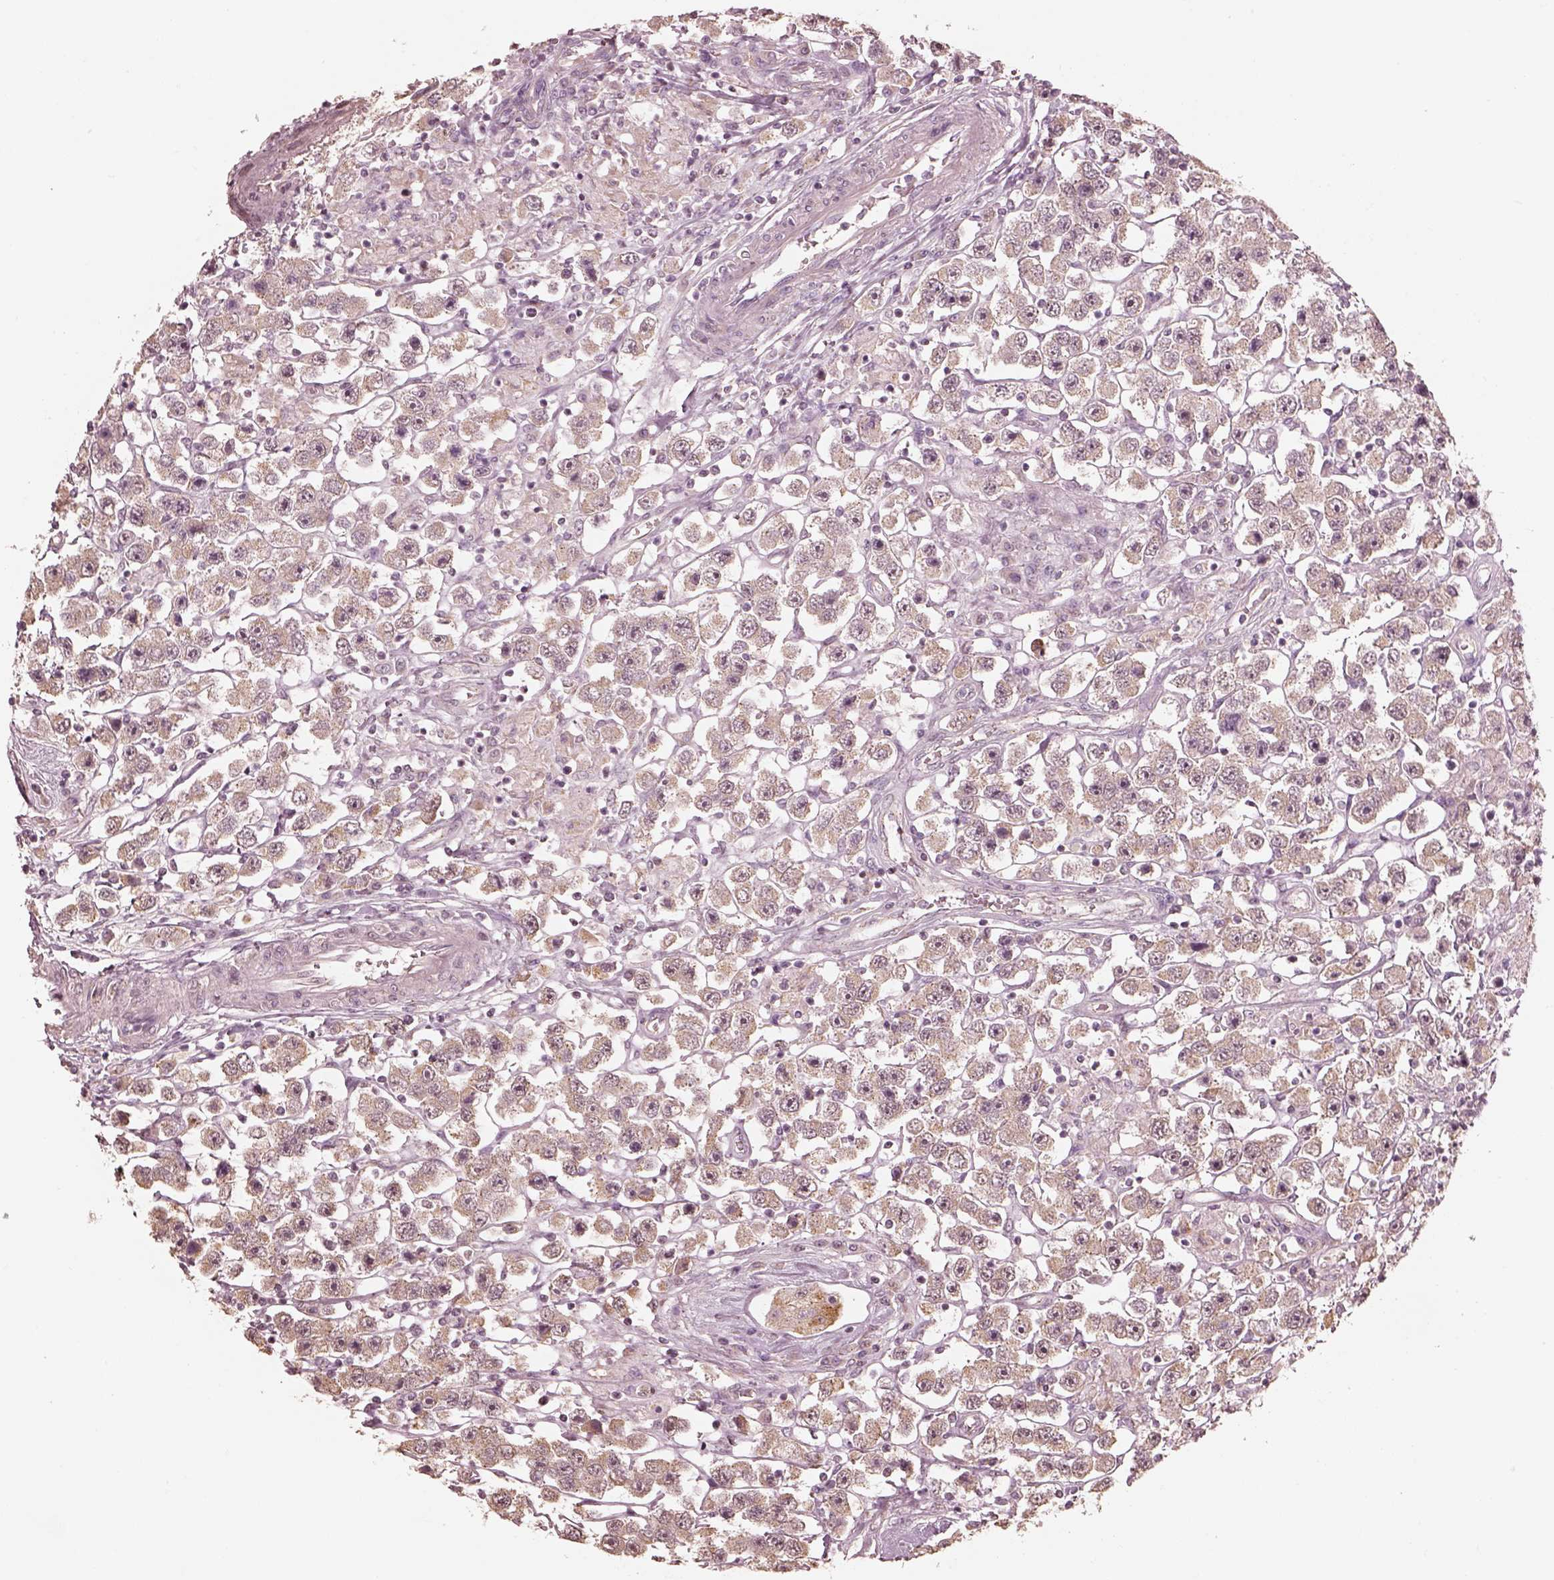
{"staining": {"intensity": "weak", "quantity": "25%-75%", "location": "cytoplasmic/membranous"}, "tissue": "testis cancer", "cell_type": "Tumor cells", "image_type": "cancer", "snomed": [{"axis": "morphology", "description": "Seminoma, NOS"}, {"axis": "topography", "description": "Testis"}], "caption": "Human seminoma (testis) stained with a brown dye exhibits weak cytoplasmic/membranous positive positivity in about 25%-75% of tumor cells.", "gene": "SLC7A4", "patient": {"sex": "male", "age": 45}}